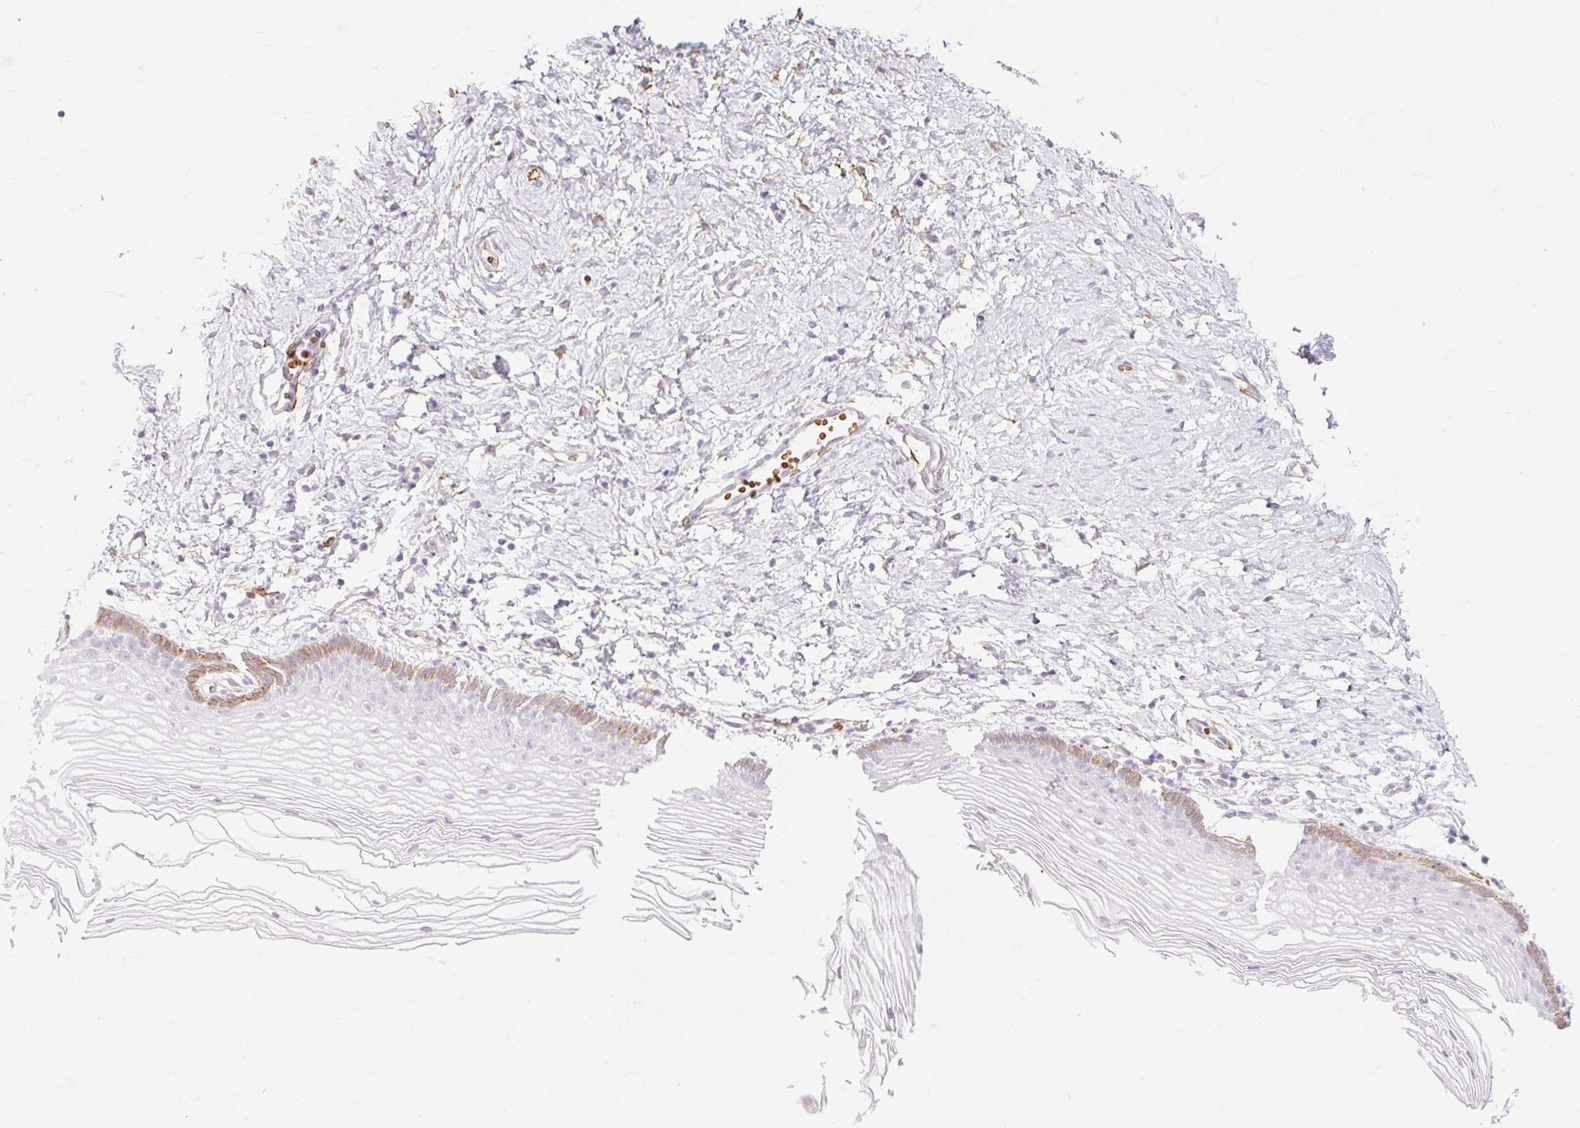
{"staining": {"intensity": "moderate", "quantity": "<25%", "location": "cytoplasmic/membranous"}, "tissue": "vagina", "cell_type": "Squamous epithelial cells", "image_type": "normal", "snomed": [{"axis": "morphology", "description": "Normal tissue, NOS"}, {"axis": "topography", "description": "Vagina"}], "caption": "Brown immunohistochemical staining in unremarkable human vagina exhibits moderate cytoplasmic/membranous staining in about <25% of squamous epithelial cells.", "gene": "TAF1L", "patient": {"sex": "female", "age": 56}}